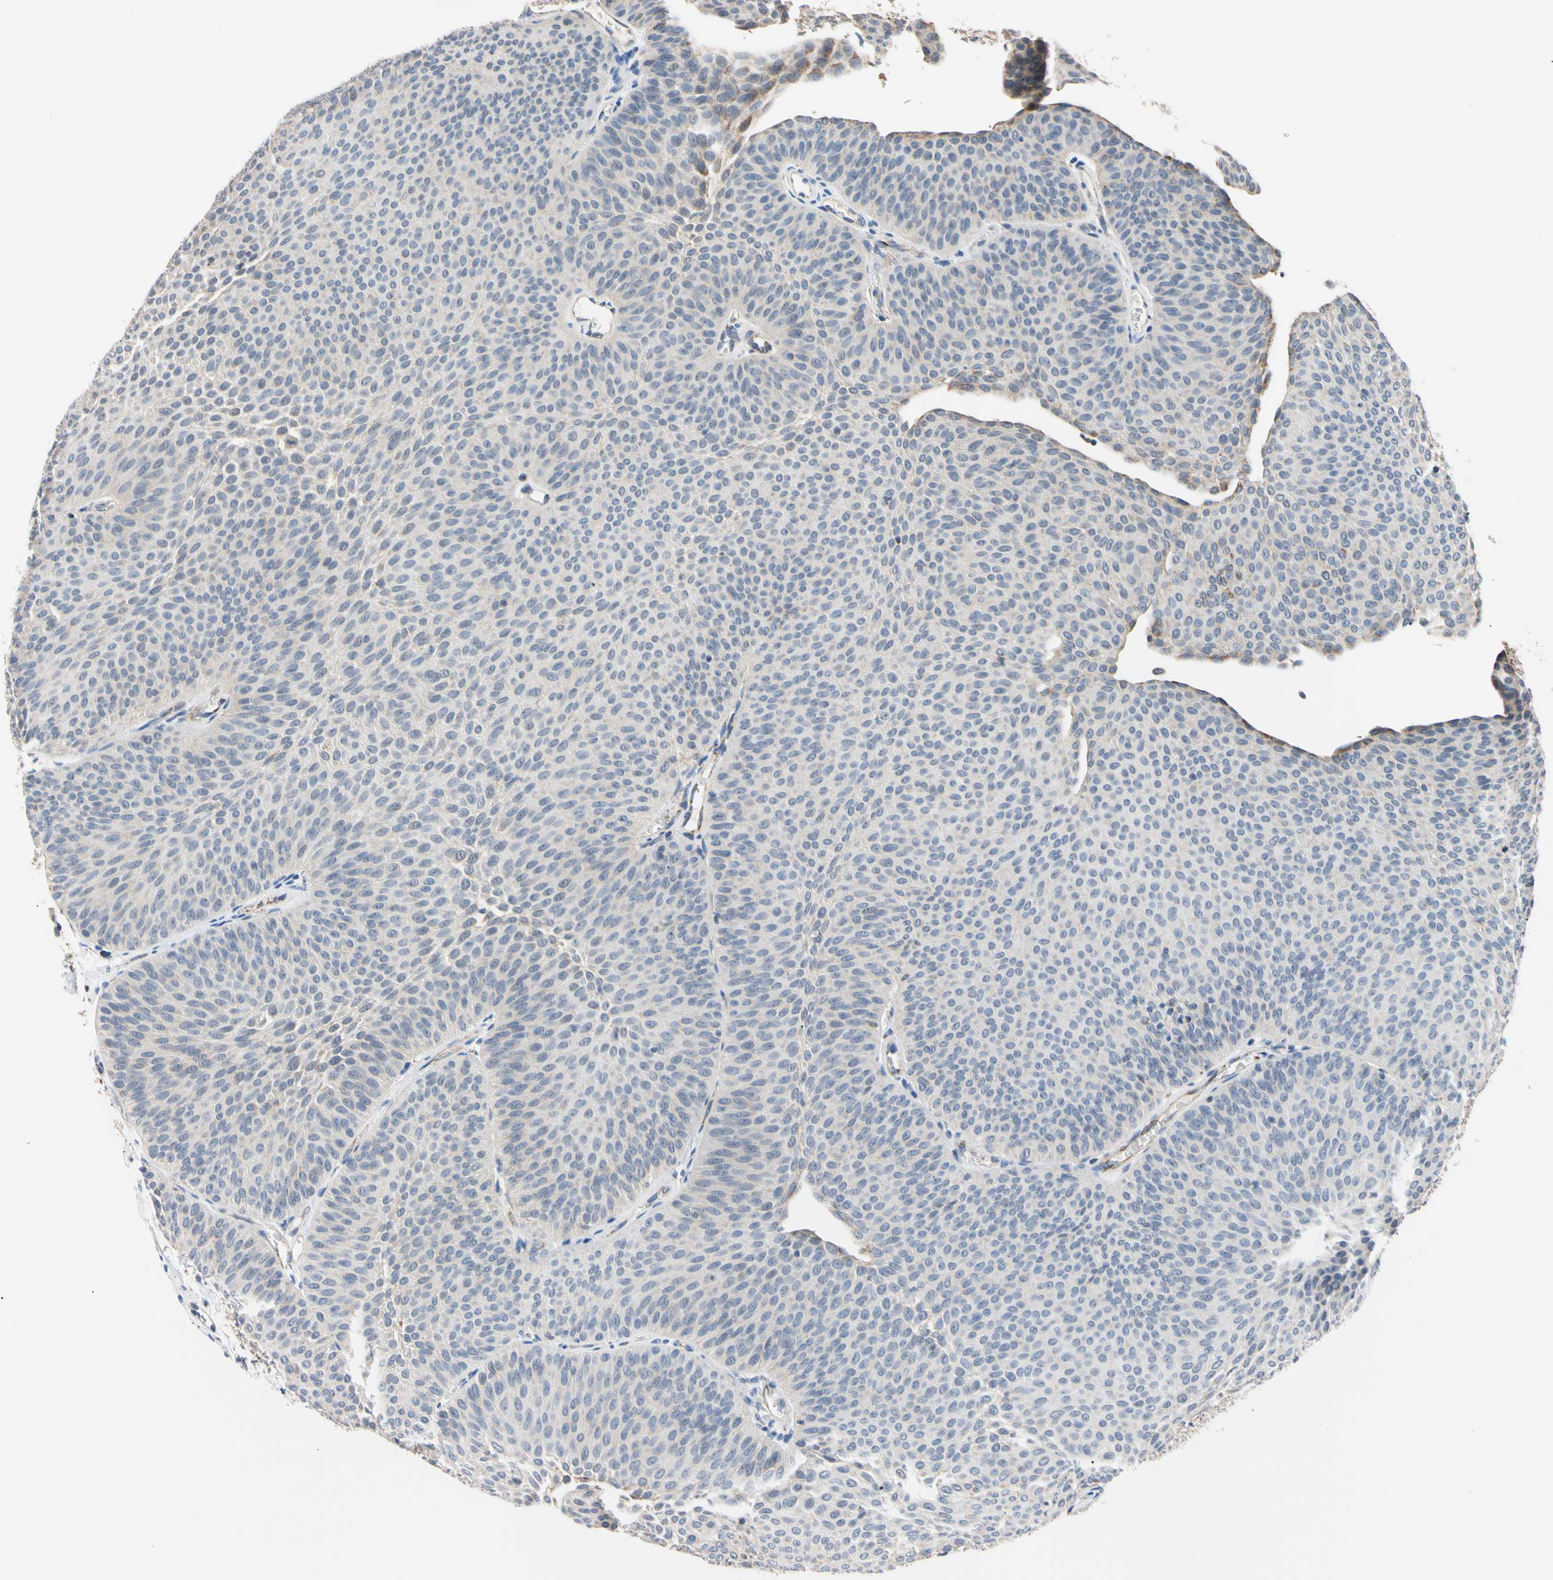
{"staining": {"intensity": "moderate", "quantity": "<25%", "location": "cytoplasmic/membranous"}, "tissue": "urothelial cancer", "cell_type": "Tumor cells", "image_type": "cancer", "snomed": [{"axis": "morphology", "description": "Urothelial carcinoma, Low grade"}, {"axis": "topography", "description": "Urinary bladder"}], "caption": "Immunohistochemistry (IHC) of urothelial cancer reveals low levels of moderate cytoplasmic/membranous positivity in about <25% of tumor cells.", "gene": "CLPP", "patient": {"sex": "female", "age": 60}}